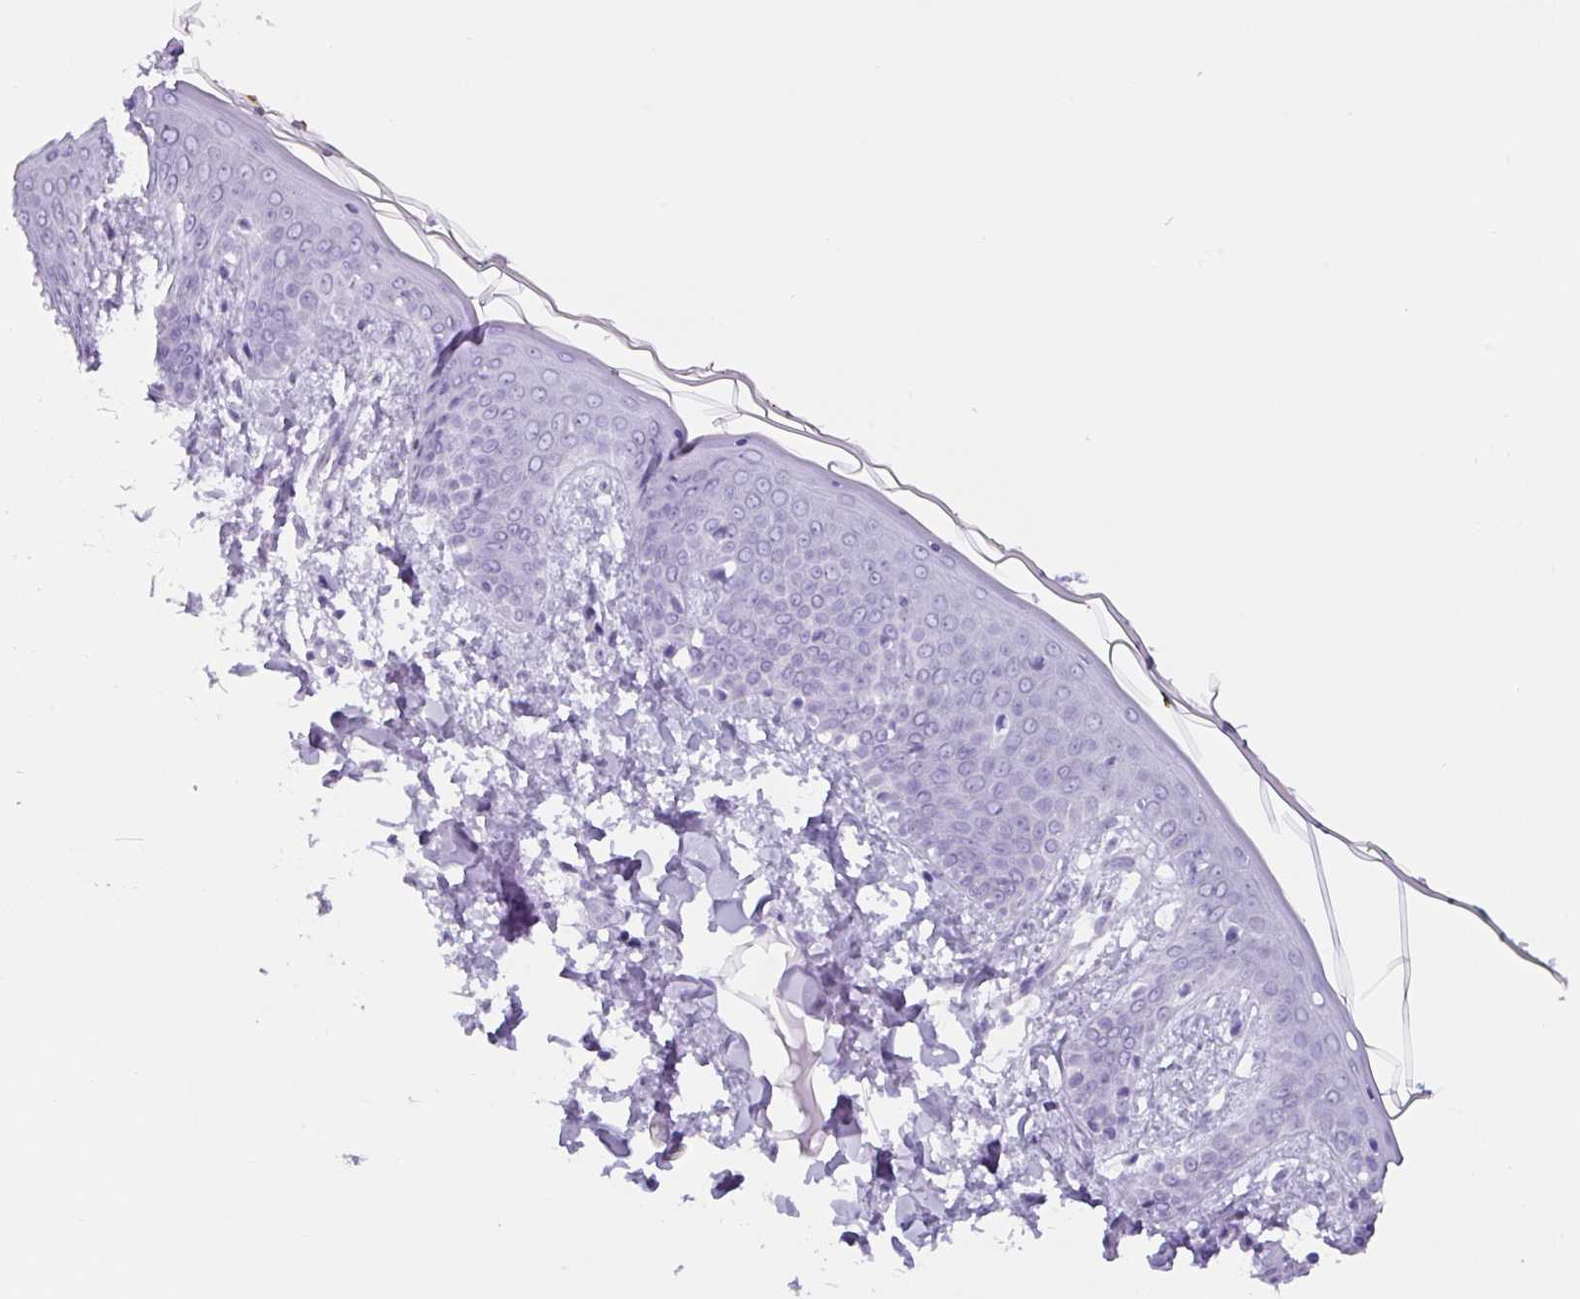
{"staining": {"intensity": "negative", "quantity": "none", "location": "none"}, "tissue": "skin", "cell_type": "Fibroblasts", "image_type": "normal", "snomed": [{"axis": "morphology", "description": "Normal tissue, NOS"}, {"axis": "topography", "description": "Skin"}], "caption": "Fibroblasts are negative for brown protein staining in unremarkable skin.", "gene": "TNFRSF8", "patient": {"sex": "female", "age": 34}}